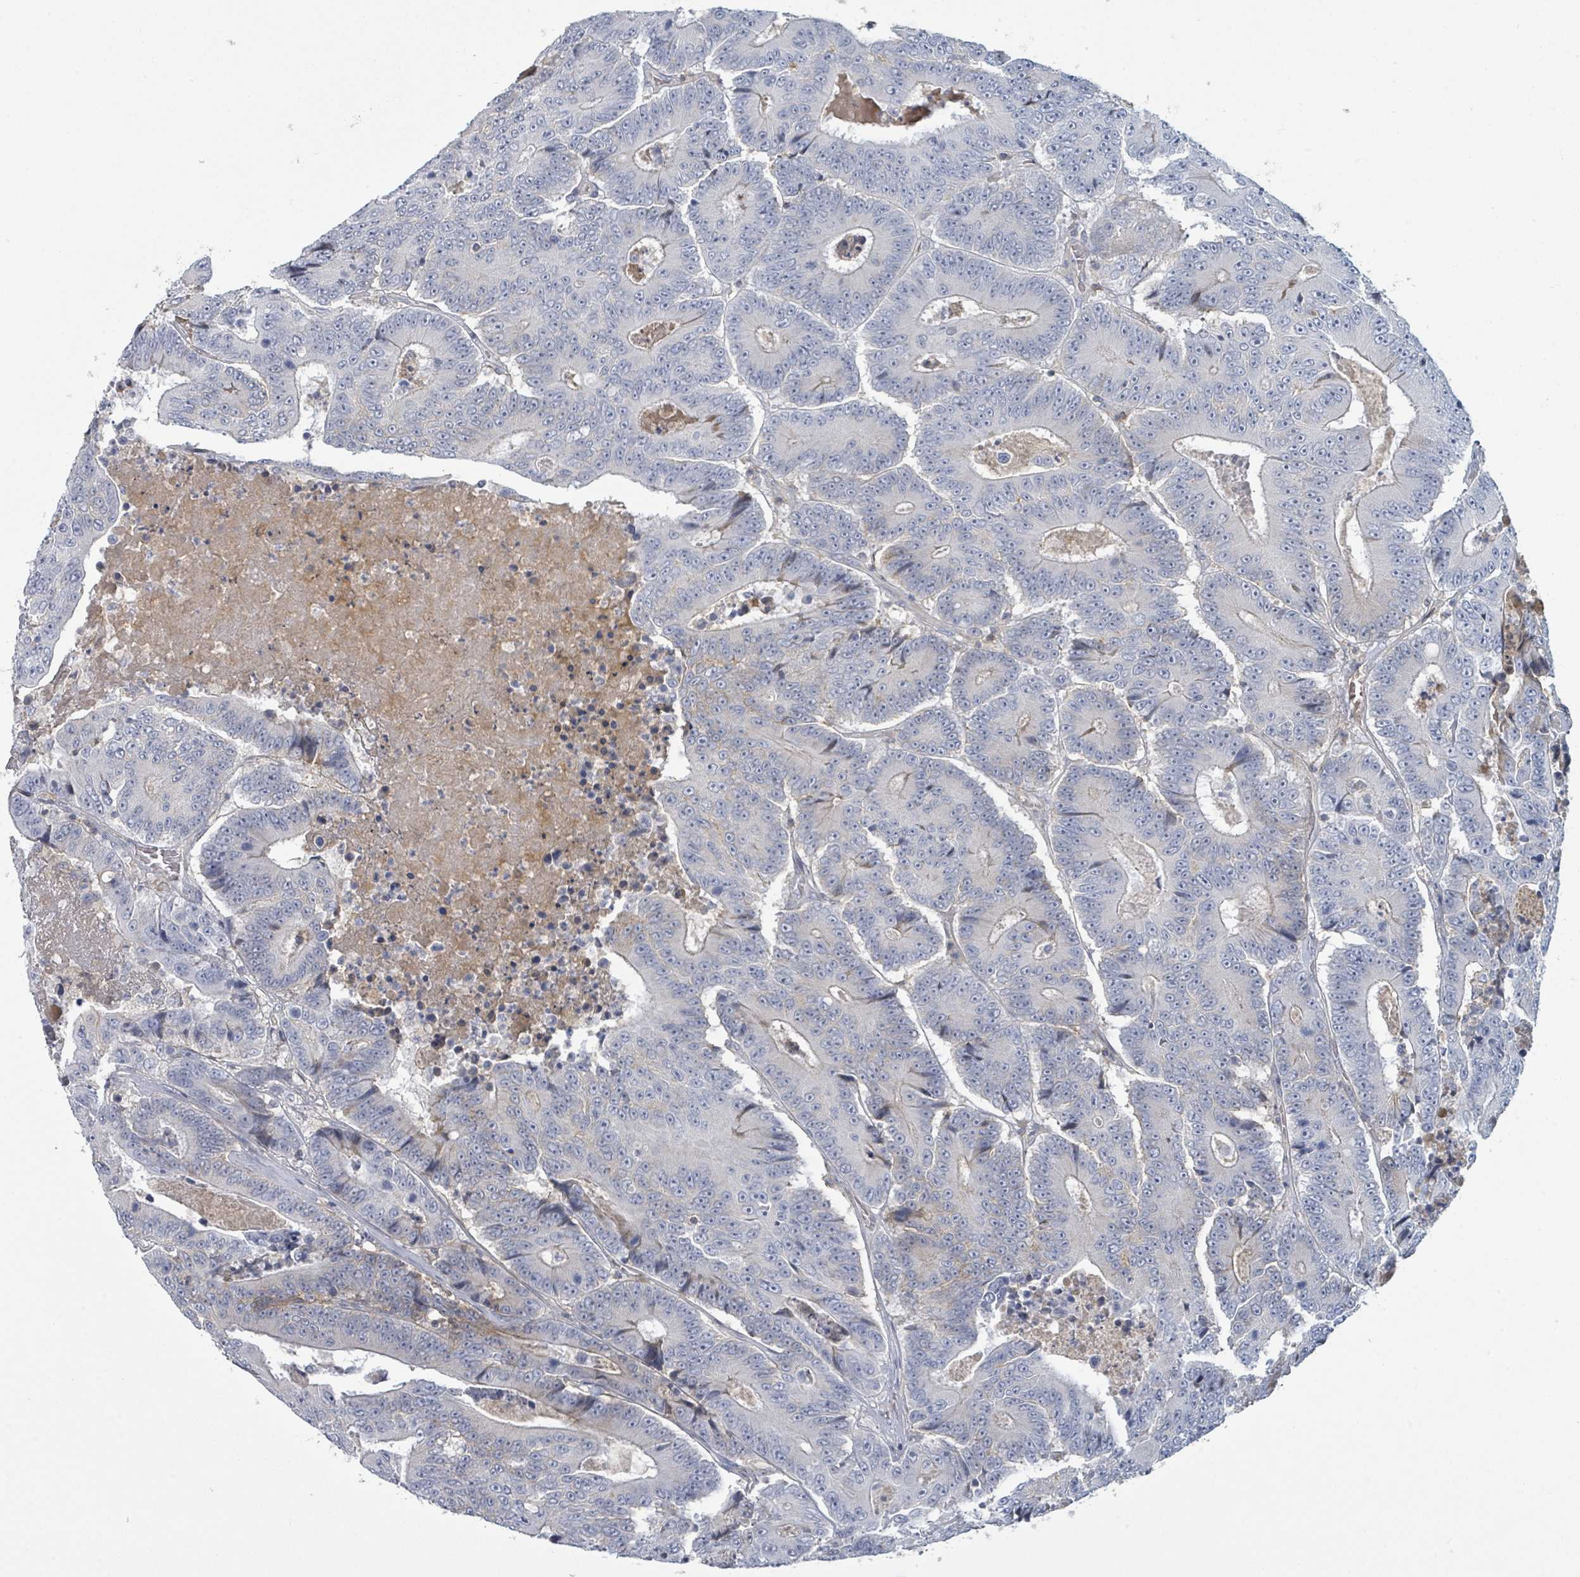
{"staining": {"intensity": "negative", "quantity": "none", "location": "none"}, "tissue": "colorectal cancer", "cell_type": "Tumor cells", "image_type": "cancer", "snomed": [{"axis": "morphology", "description": "Adenocarcinoma, NOS"}, {"axis": "topography", "description": "Colon"}], "caption": "The immunohistochemistry (IHC) photomicrograph has no significant expression in tumor cells of colorectal adenocarcinoma tissue.", "gene": "TNFRSF14", "patient": {"sex": "male", "age": 83}}